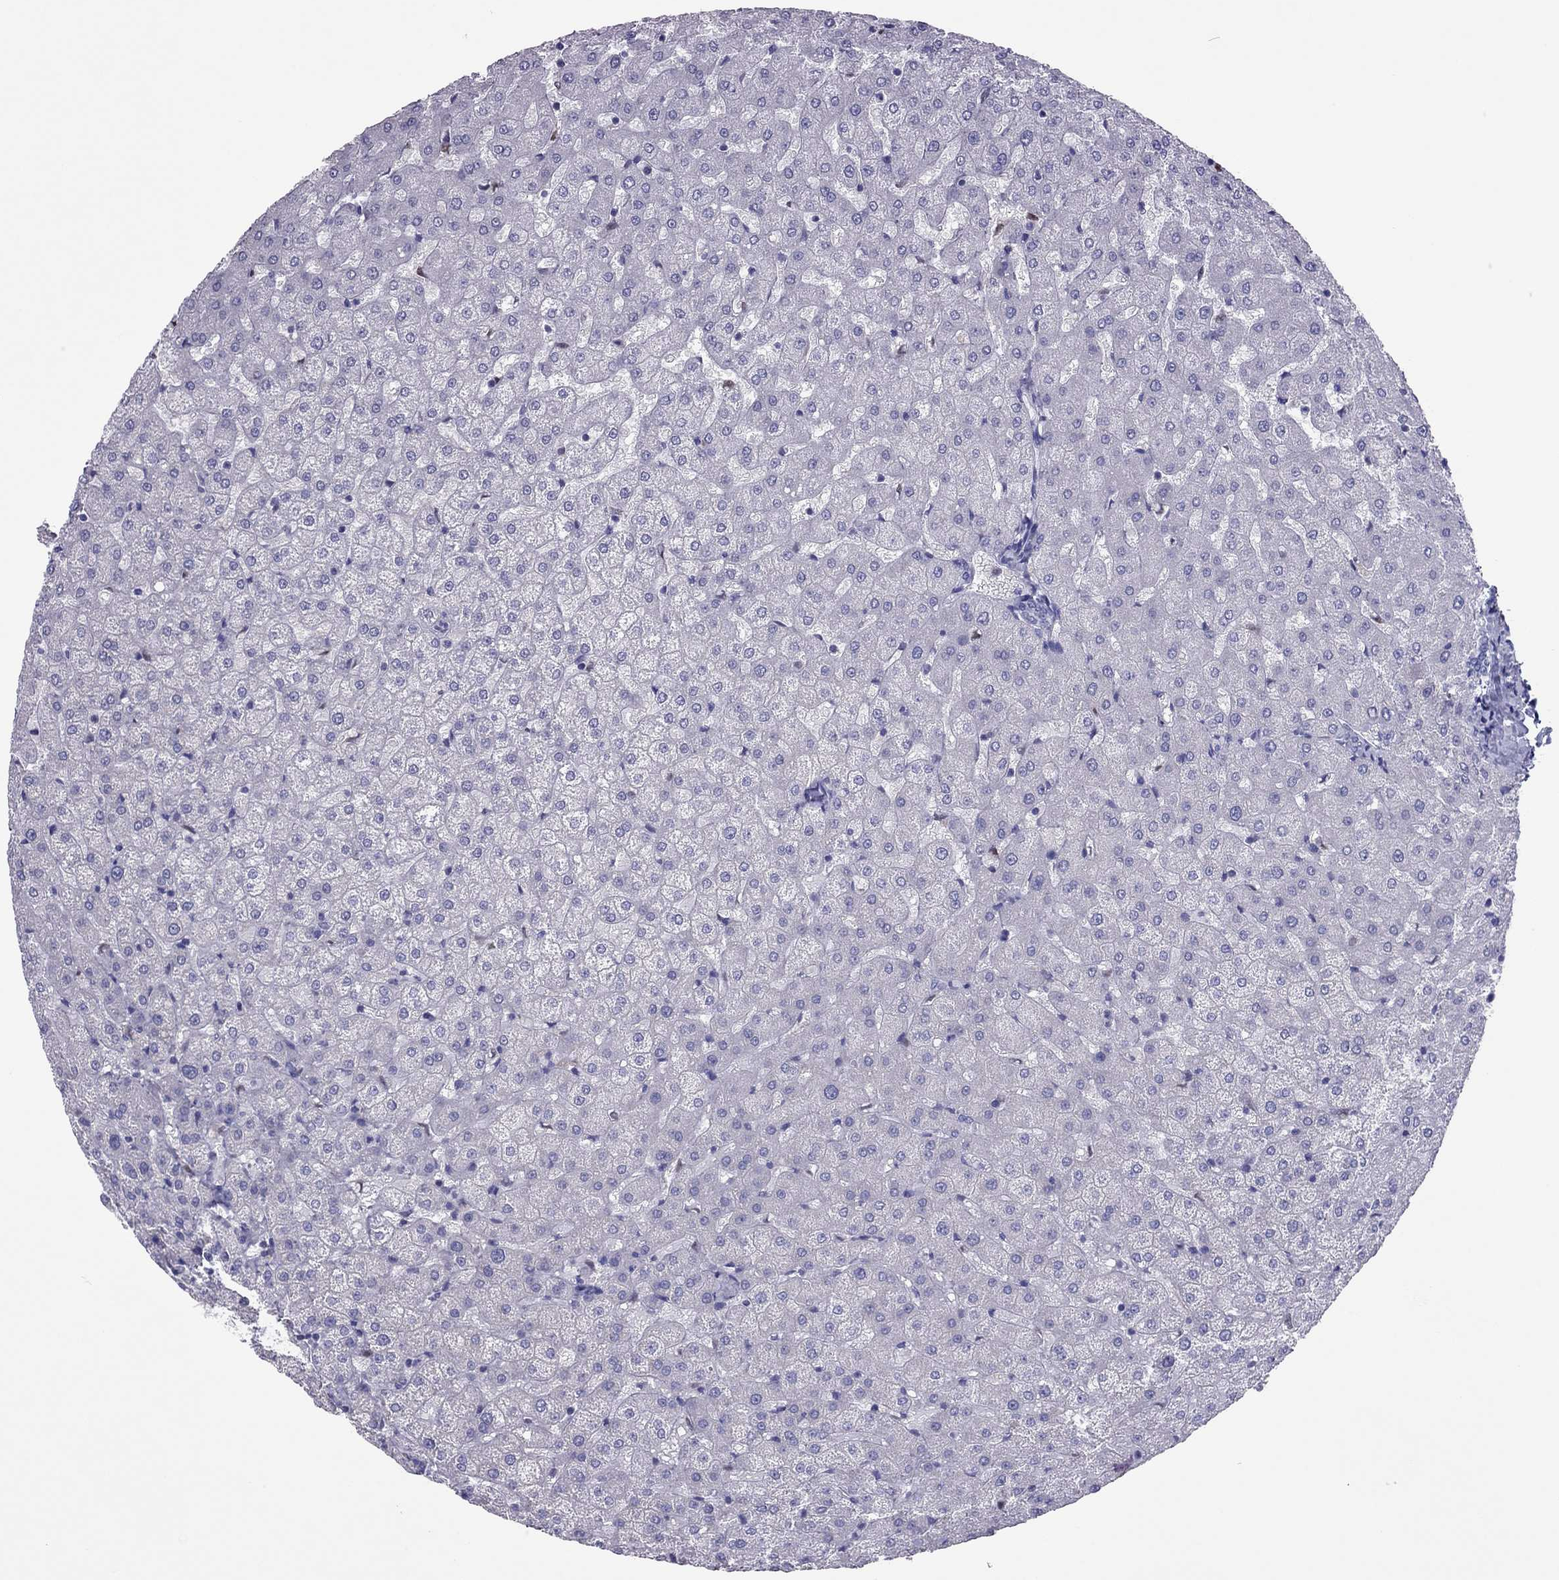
{"staining": {"intensity": "negative", "quantity": "none", "location": "none"}, "tissue": "liver", "cell_type": "Cholangiocytes", "image_type": "normal", "snomed": [{"axis": "morphology", "description": "Normal tissue, NOS"}, {"axis": "topography", "description": "Liver"}], "caption": "IHC micrograph of normal human liver stained for a protein (brown), which reveals no staining in cholangiocytes.", "gene": "SPINT3", "patient": {"sex": "female", "age": 50}}